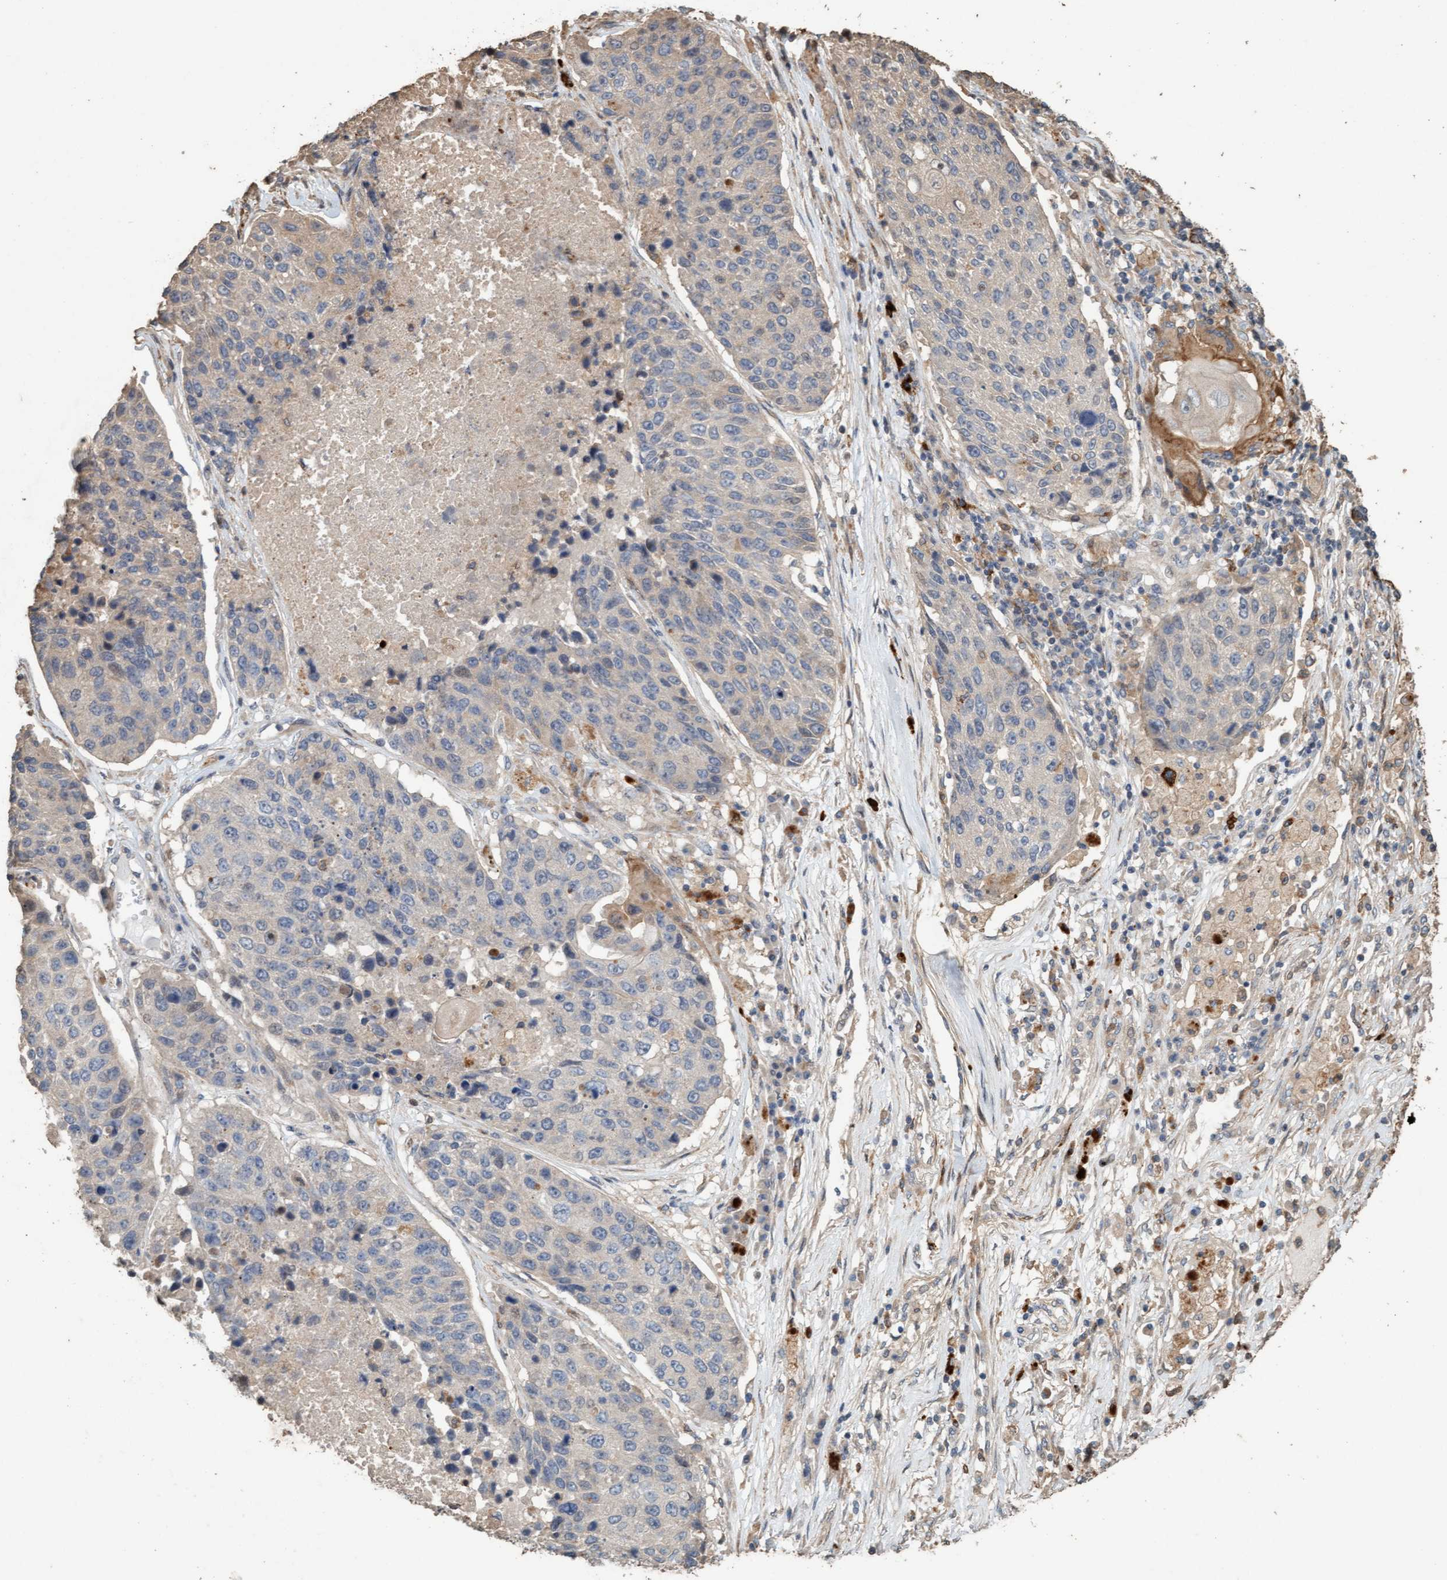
{"staining": {"intensity": "weak", "quantity": "<25%", "location": "cytoplasmic/membranous"}, "tissue": "lung cancer", "cell_type": "Tumor cells", "image_type": "cancer", "snomed": [{"axis": "morphology", "description": "Squamous cell carcinoma, NOS"}, {"axis": "topography", "description": "Lung"}], "caption": "Tumor cells are negative for brown protein staining in lung squamous cell carcinoma.", "gene": "LONRF1", "patient": {"sex": "male", "age": 61}}